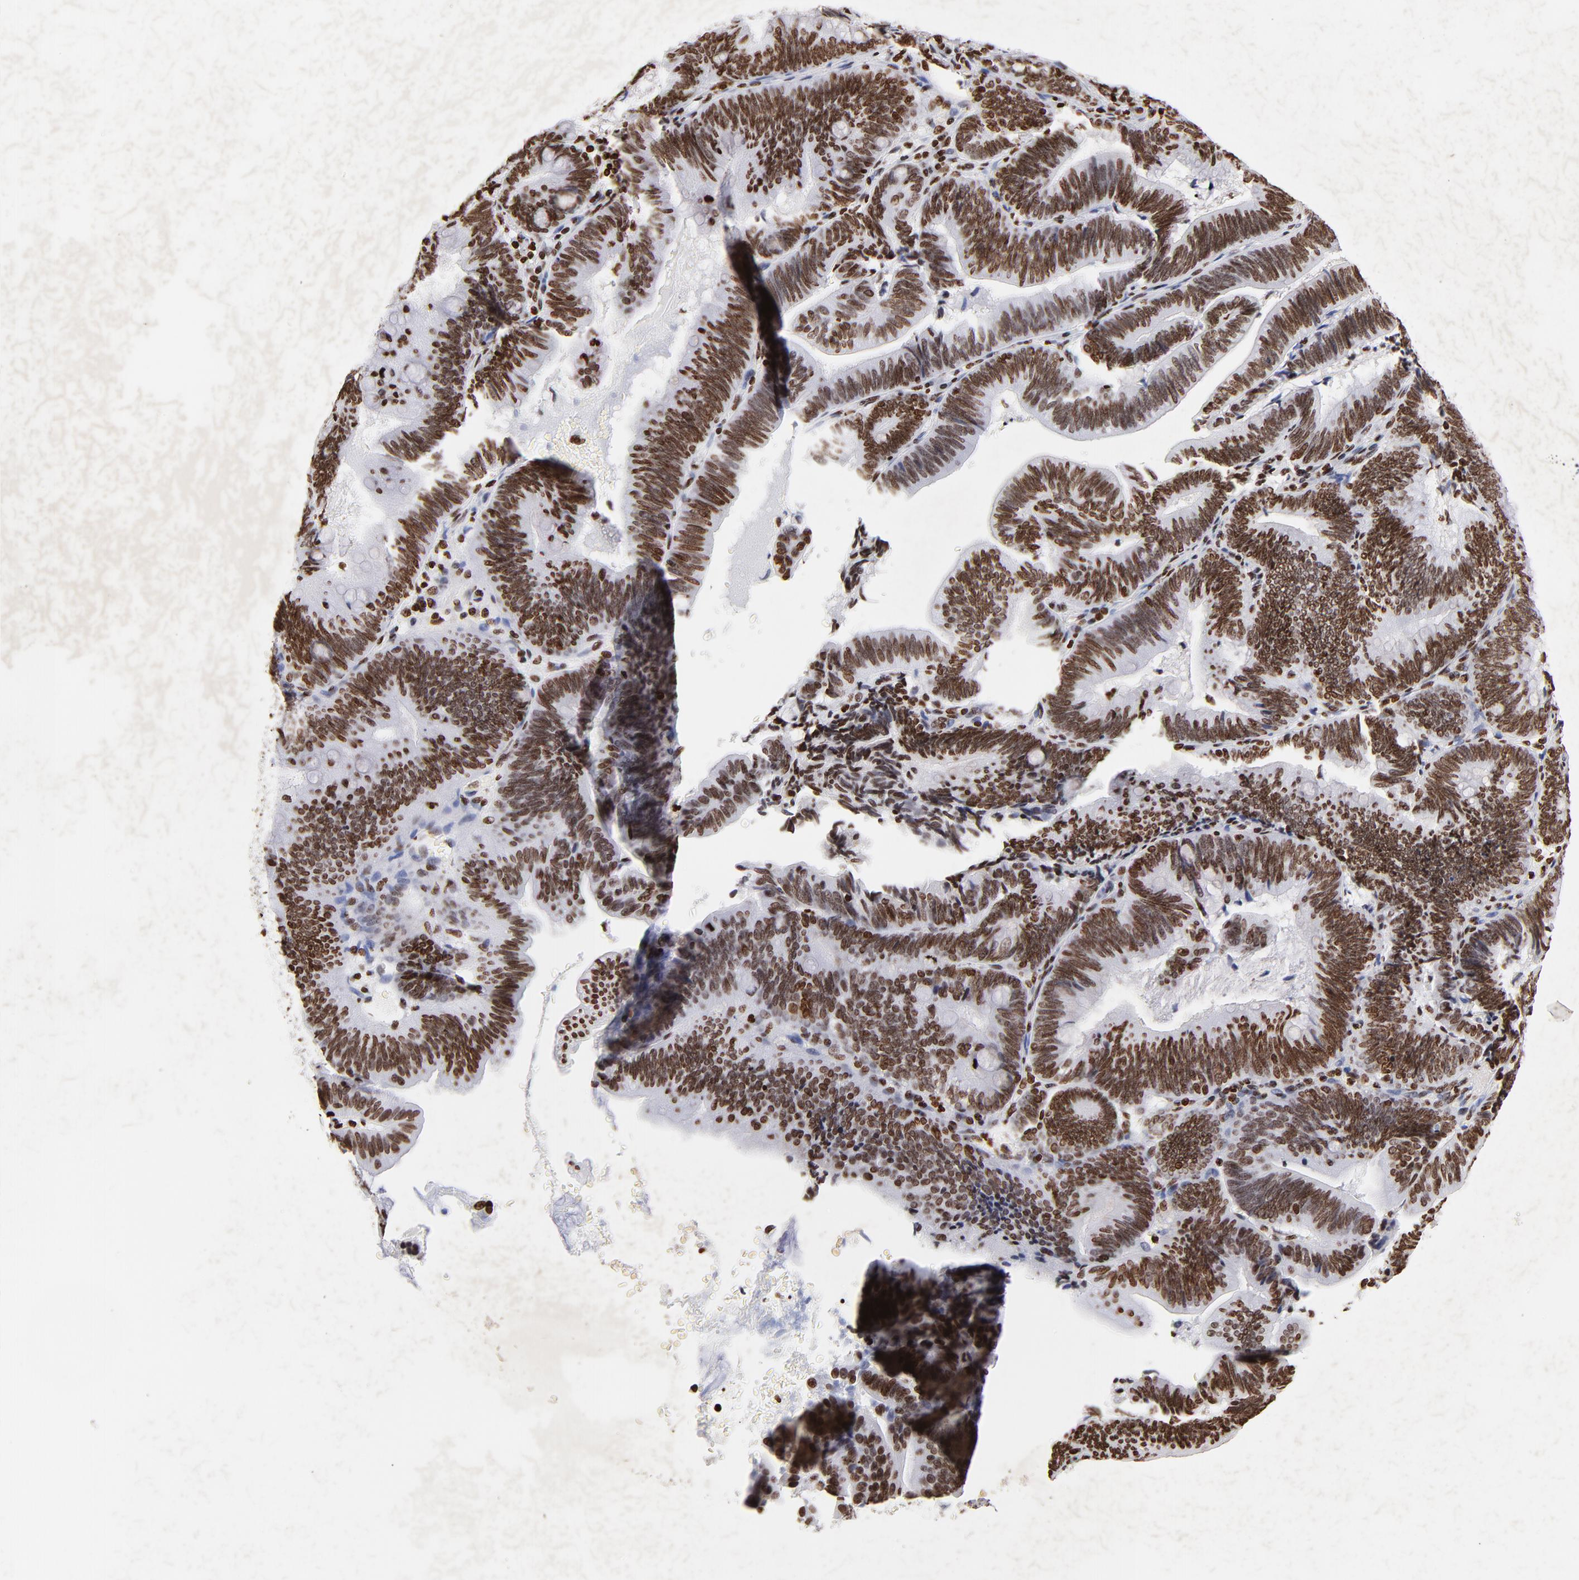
{"staining": {"intensity": "strong", "quantity": ">75%", "location": "nuclear"}, "tissue": "pancreatic cancer", "cell_type": "Tumor cells", "image_type": "cancer", "snomed": [{"axis": "morphology", "description": "Adenocarcinoma, NOS"}, {"axis": "topography", "description": "Pancreas"}], "caption": "Immunohistochemistry image of human pancreatic cancer (adenocarcinoma) stained for a protein (brown), which reveals high levels of strong nuclear expression in approximately >75% of tumor cells.", "gene": "FBH1", "patient": {"sex": "male", "age": 82}}